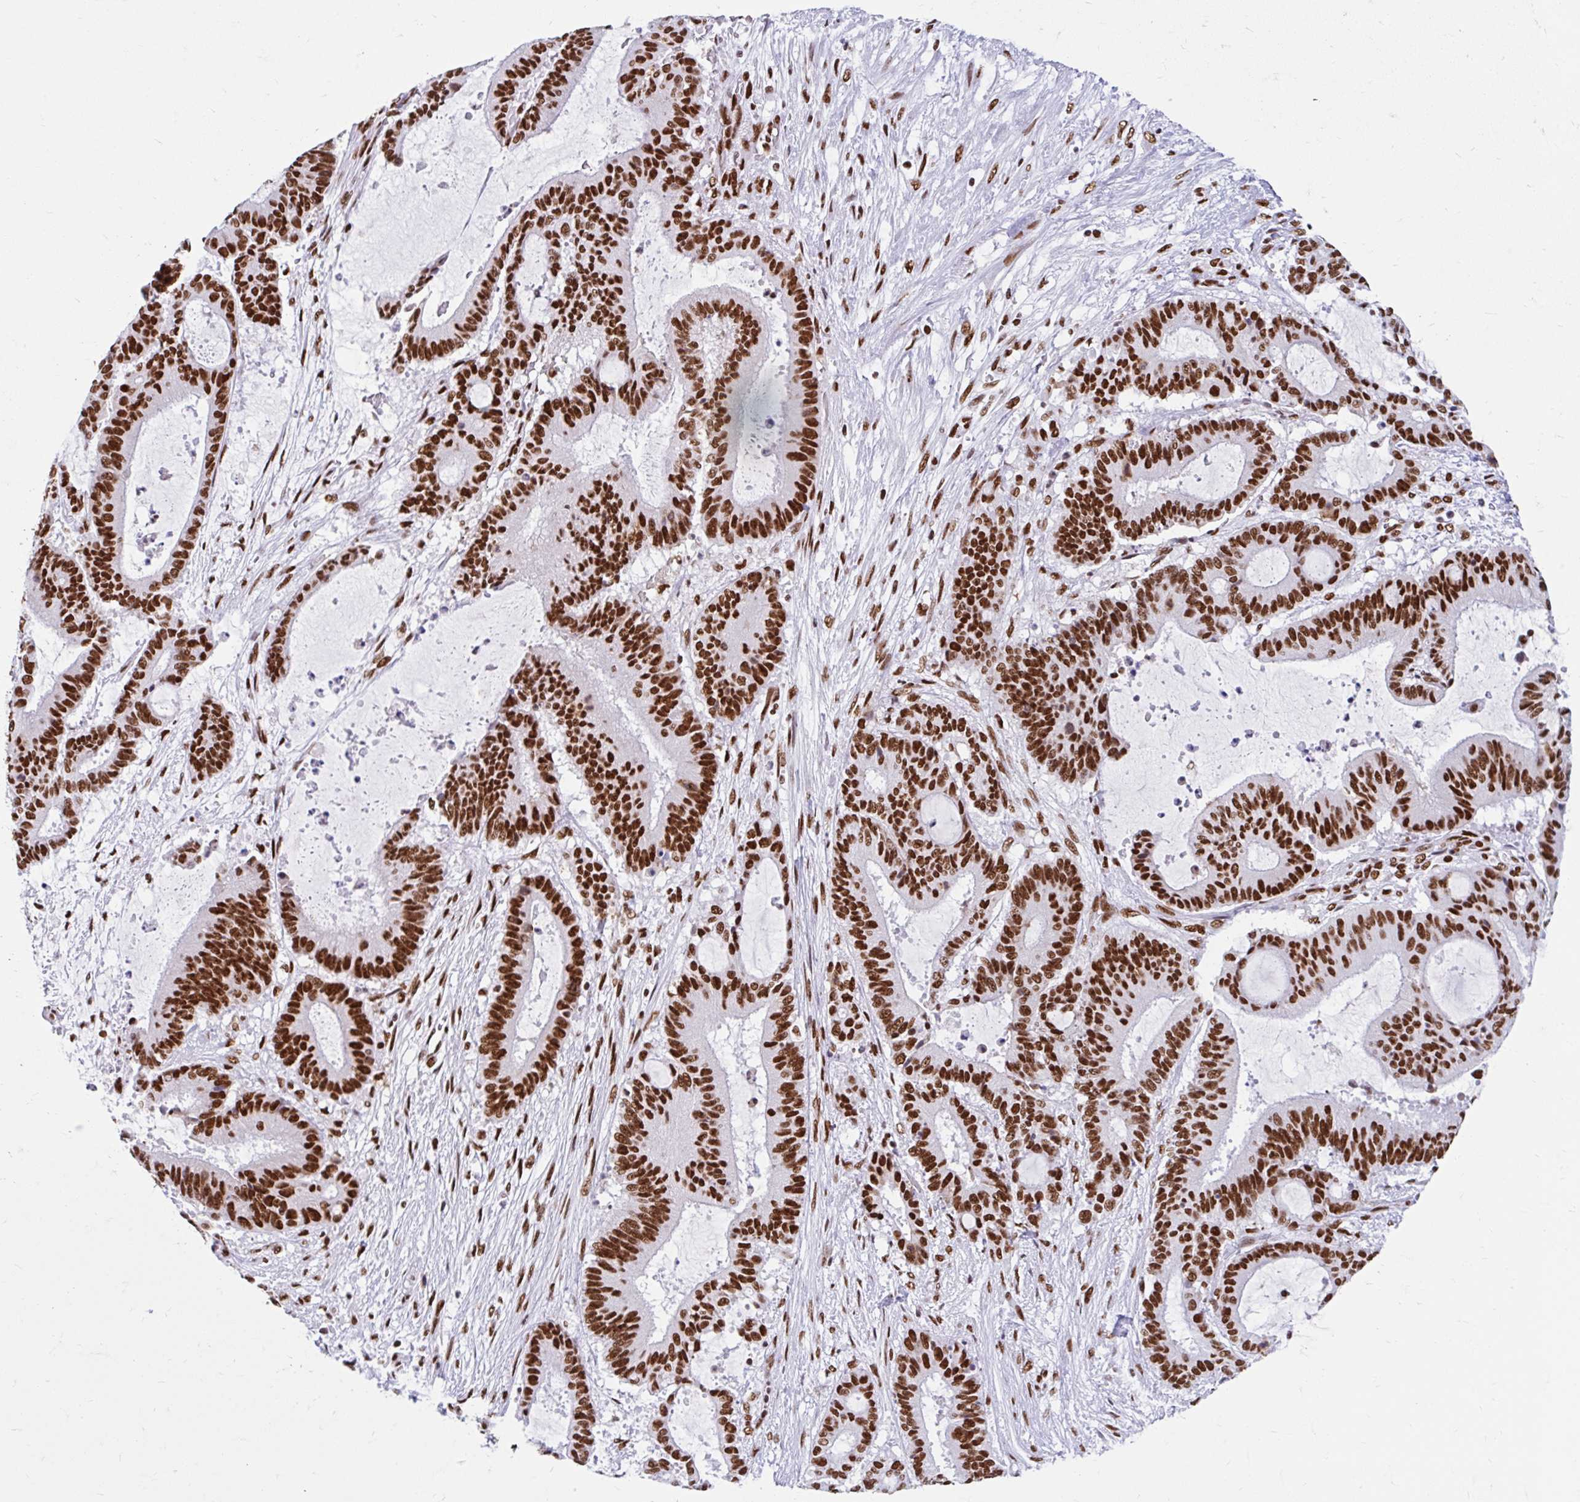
{"staining": {"intensity": "strong", "quantity": ">75%", "location": "nuclear"}, "tissue": "liver cancer", "cell_type": "Tumor cells", "image_type": "cancer", "snomed": [{"axis": "morphology", "description": "Normal tissue, NOS"}, {"axis": "morphology", "description": "Cholangiocarcinoma"}, {"axis": "topography", "description": "Liver"}, {"axis": "topography", "description": "Peripheral nerve tissue"}], "caption": "This histopathology image exhibits IHC staining of liver cancer (cholangiocarcinoma), with high strong nuclear staining in about >75% of tumor cells.", "gene": "KHDRBS1", "patient": {"sex": "female", "age": 73}}